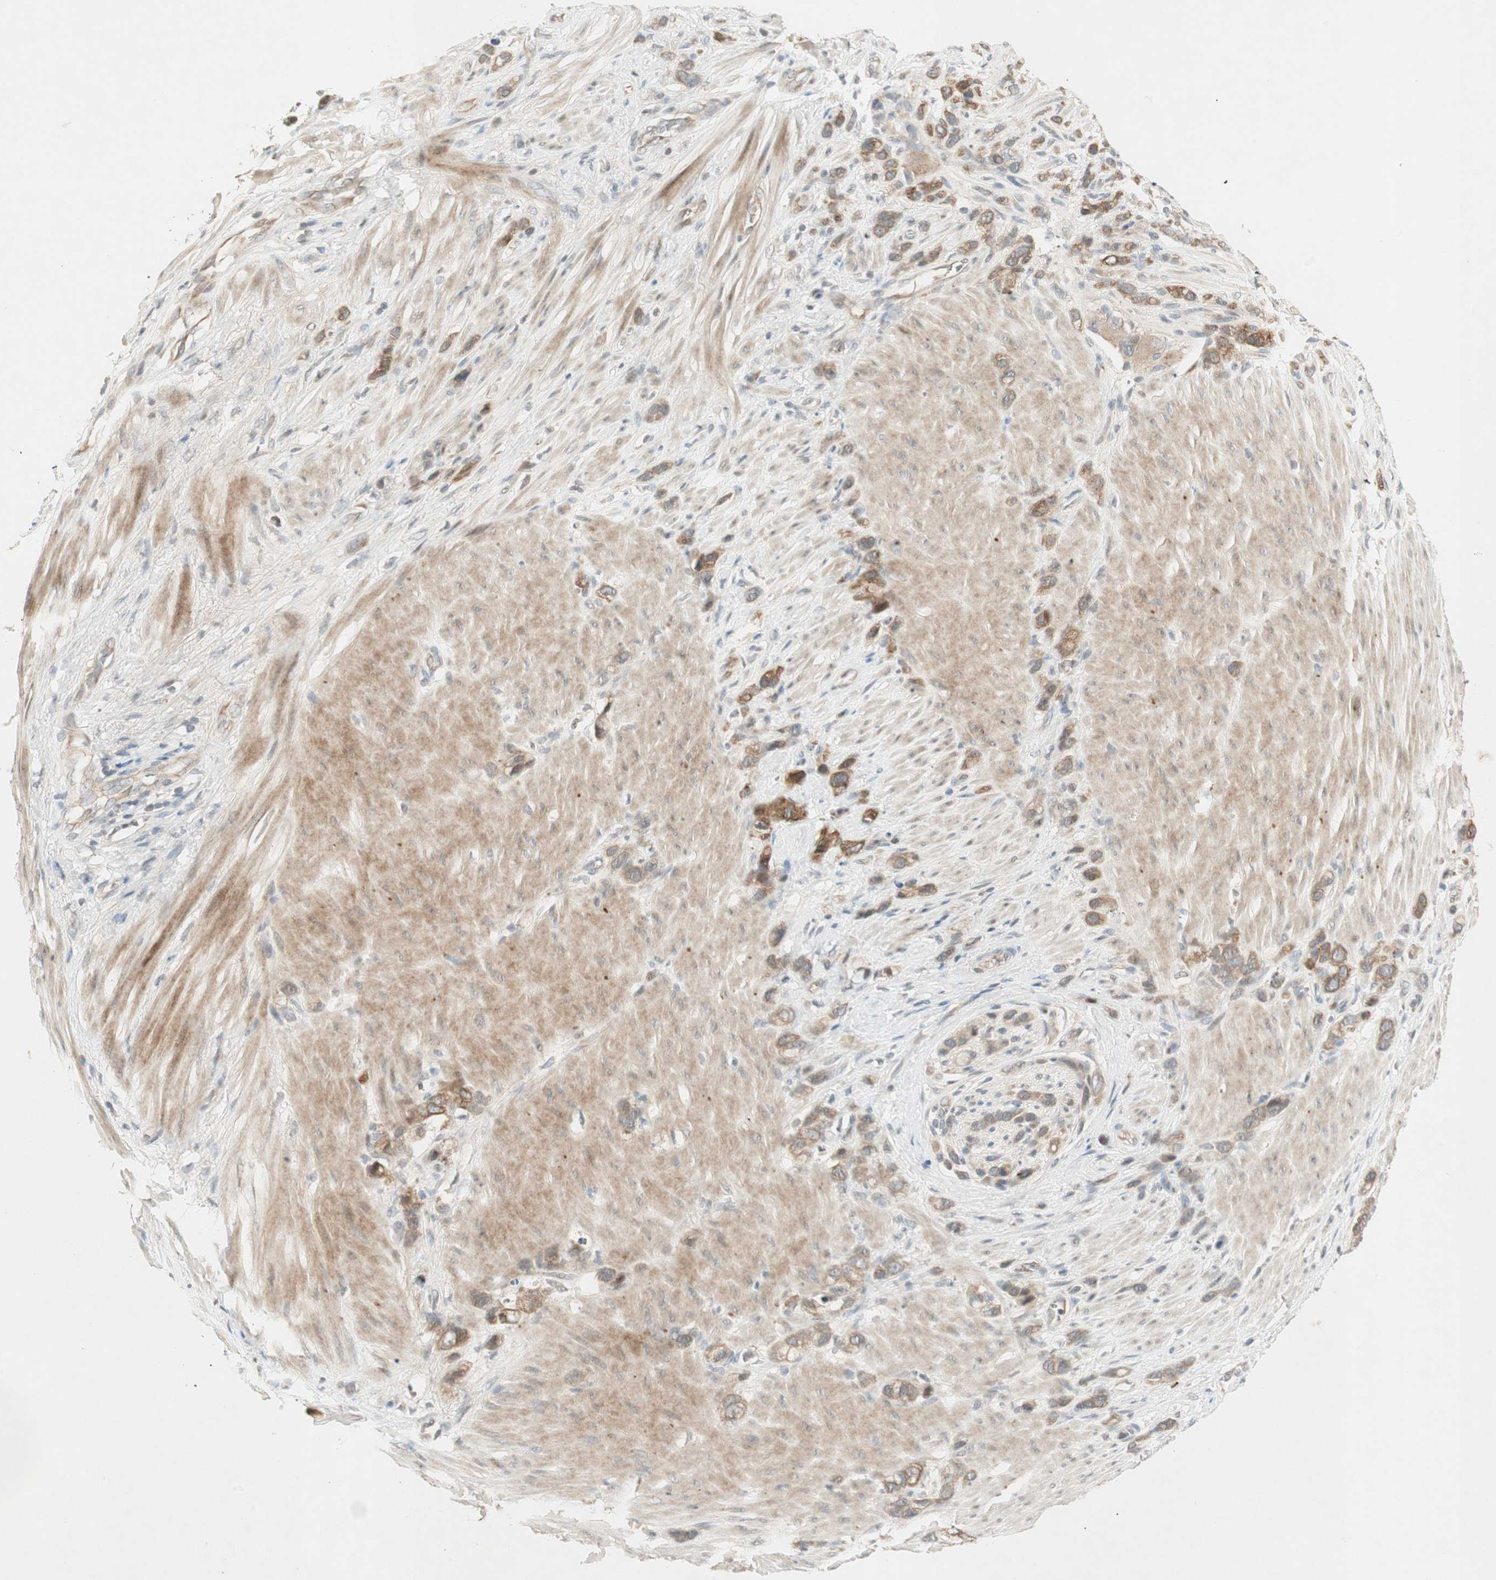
{"staining": {"intensity": "moderate", "quantity": ">75%", "location": "cytoplasmic/membranous"}, "tissue": "stomach cancer", "cell_type": "Tumor cells", "image_type": "cancer", "snomed": [{"axis": "morphology", "description": "Normal tissue, NOS"}, {"axis": "morphology", "description": "Adenocarcinoma, NOS"}, {"axis": "morphology", "description": "Adenocarcinoma, High grade"}, {"axis": "topography", "description": "Stomach, upper"}, {"axis": "topography", "description": "Stomach"}], "caption": "Stomach cancer stained with DAB immunohistochemistry demonstrates medium levels of moderate cytoplasmic/membranous staining in approximately >75% of tumor cells.", "gene": "ACSL5", "patient": {"sex": "female", "age": 65}}